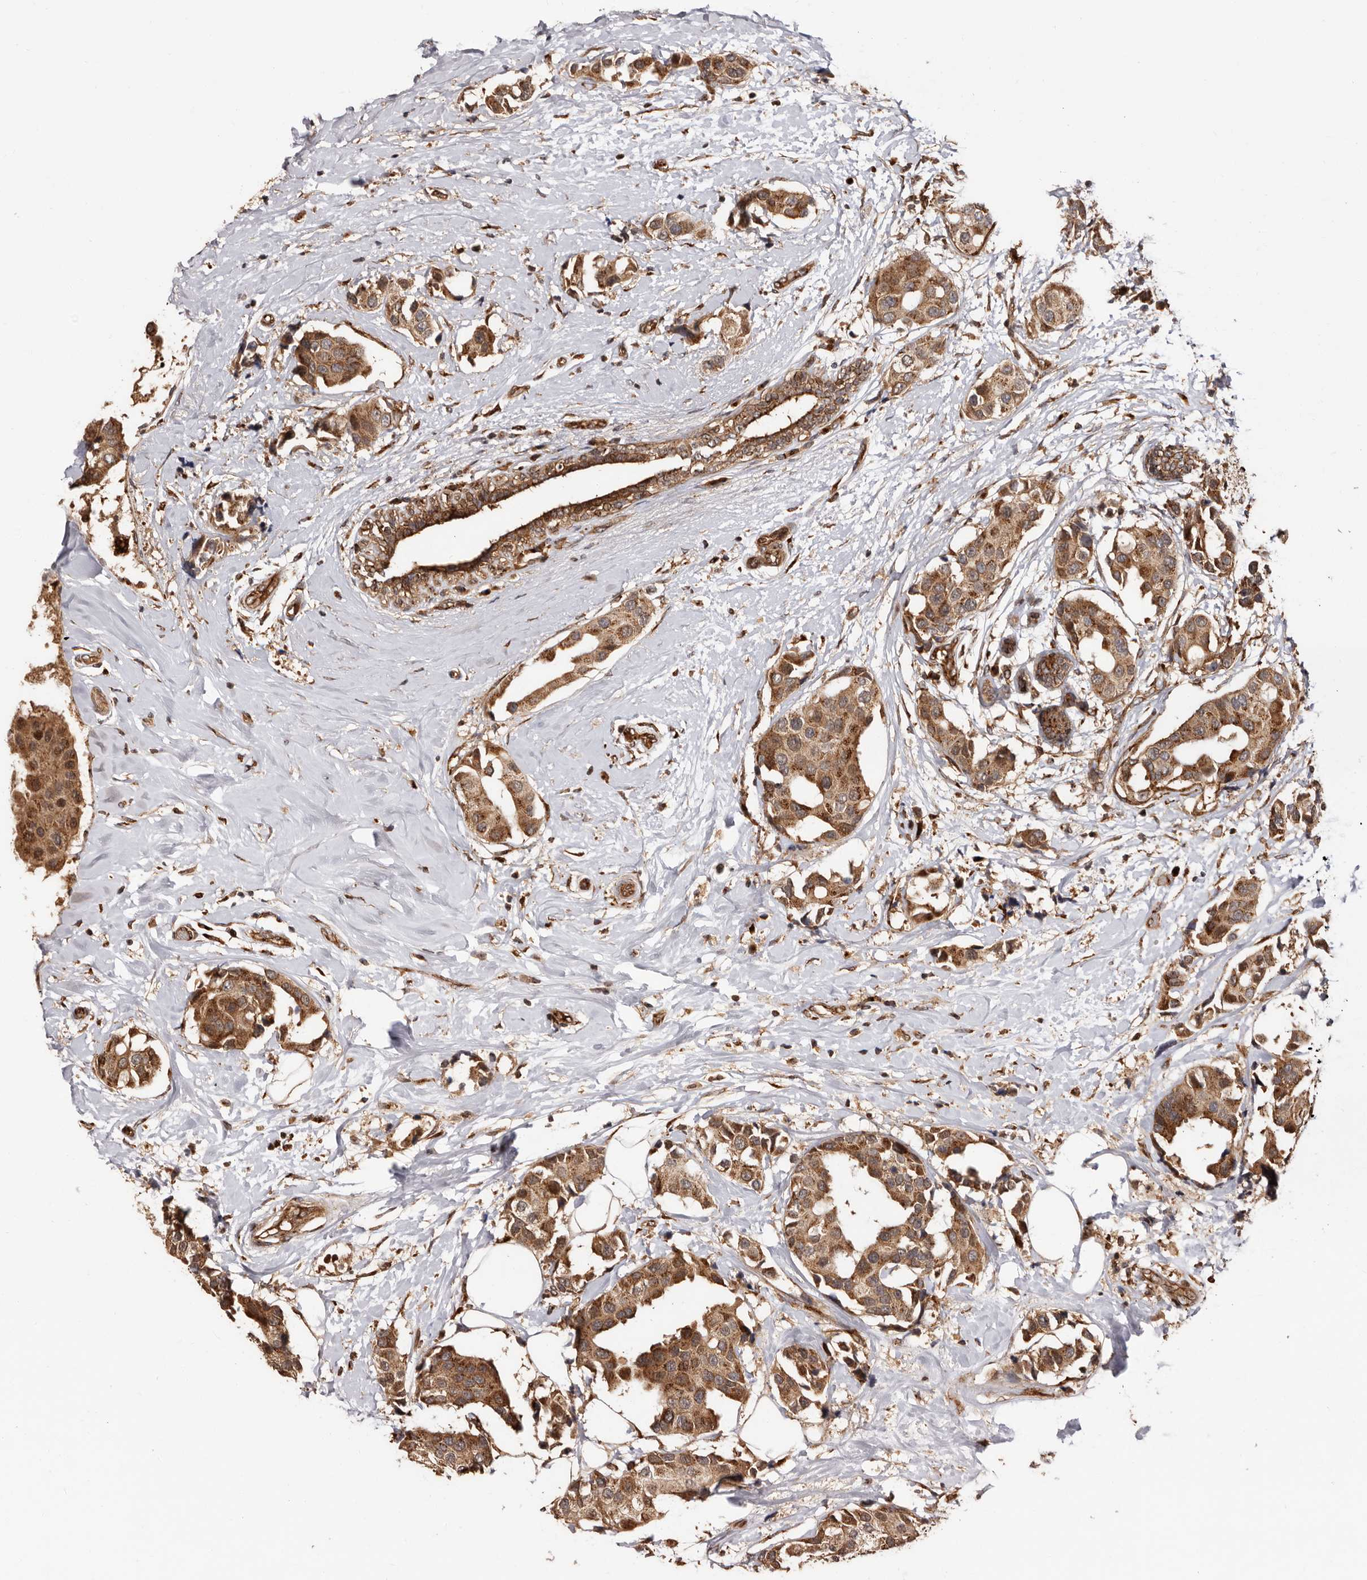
{"staining": {"intensity": "strong", "quantity": ">75%", "location": "cytoplasmic/membranous"}, "tissue": "breast cancer", "cell_type": "Tumor cells", "image_type": "cancer", "snomed": [{"axis": "morphology", "description": "Normal tissue, NOS"}, {"axis": "morphology", "description": "Duct carcinoma"}, {"axis": "topography", "description": "Breast"}], "caption": "A histopathology image of breast invasive ductal carcinoma stained for a protein demonstrates strong cytoplasmic/membranous brown staining in tumor cells.", "gene": "GPR27", "patient": {"sex": "female", "age": 39}}